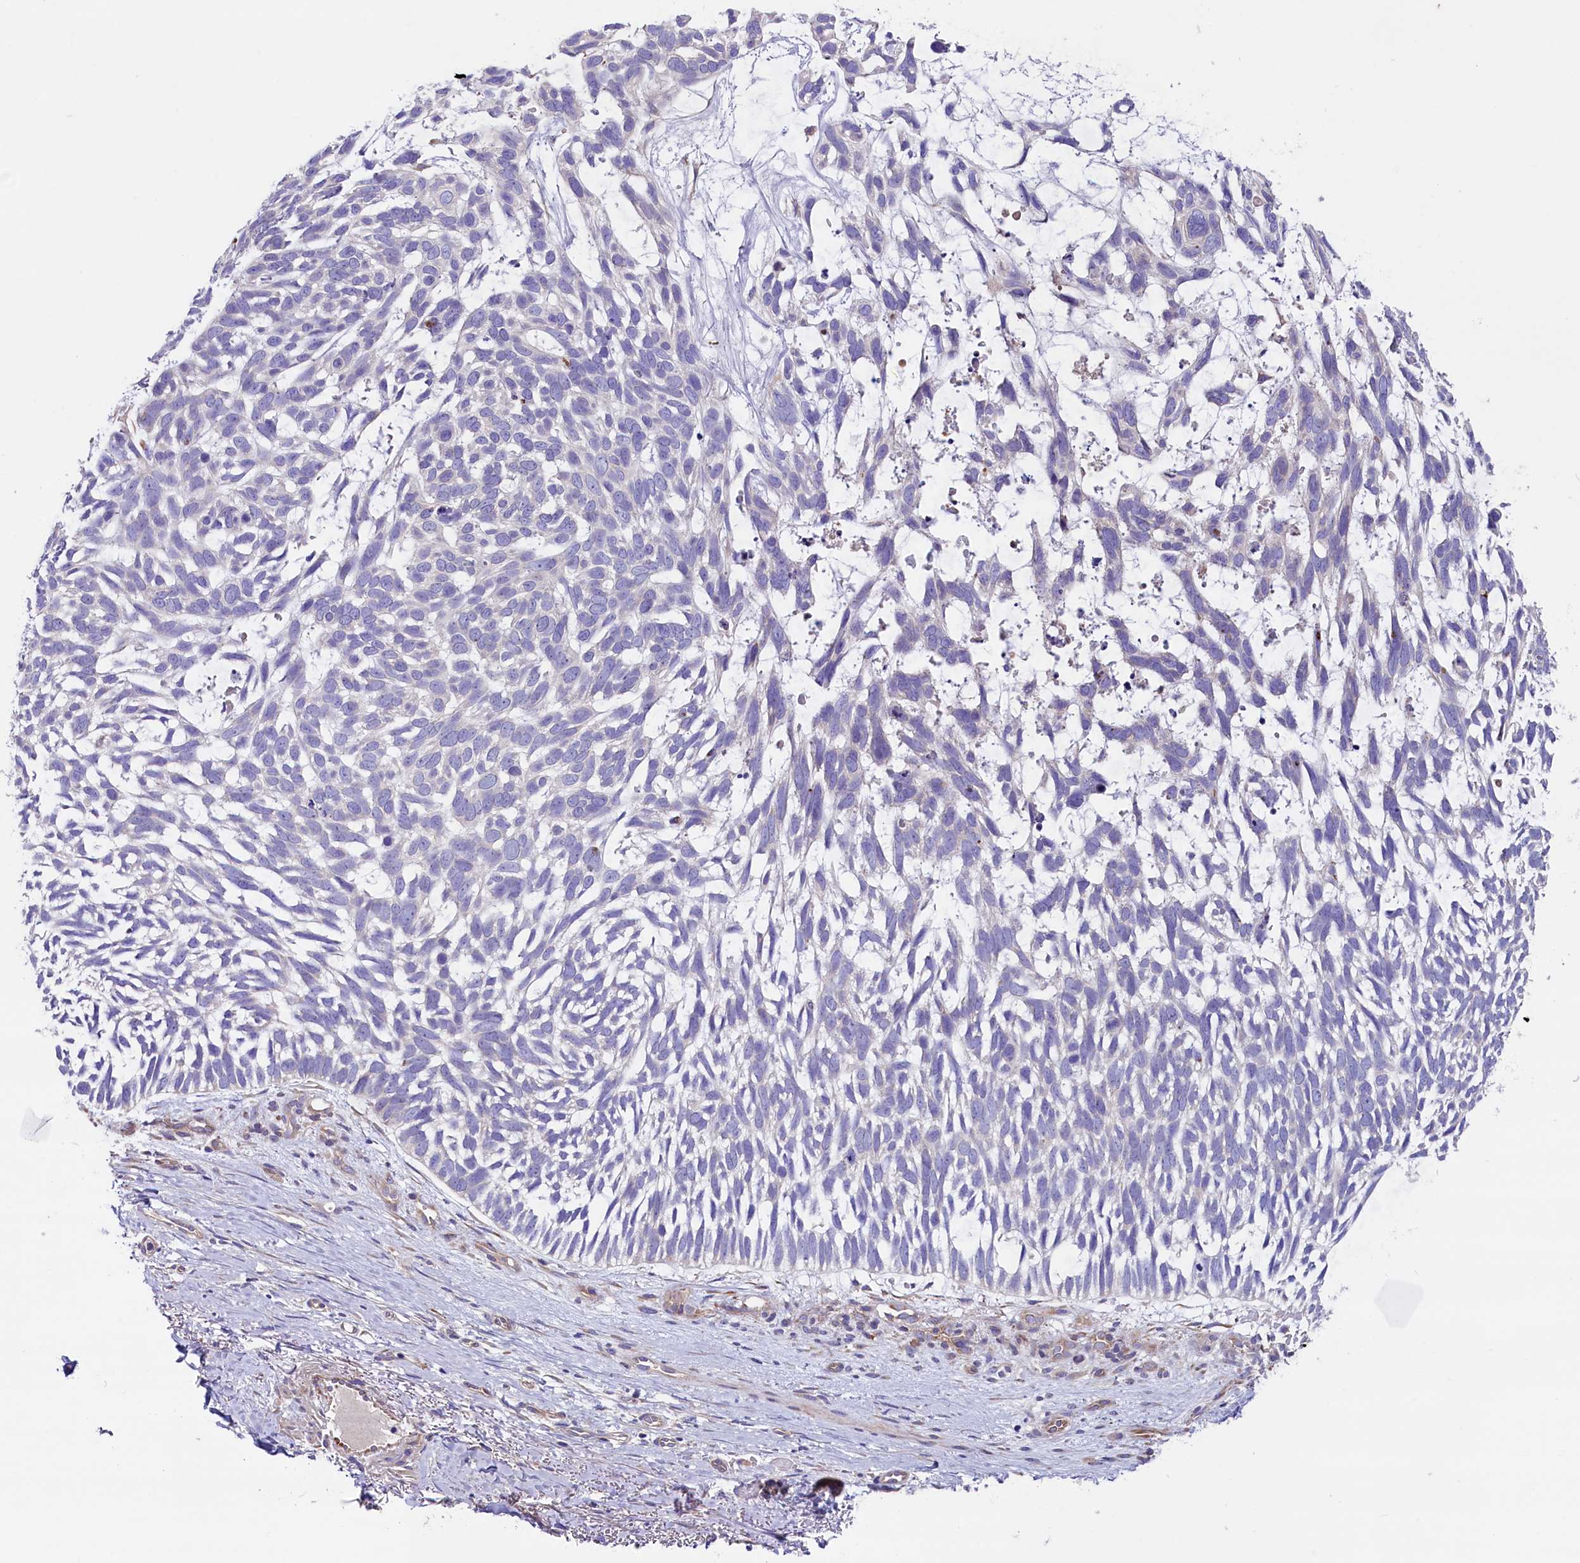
{"staining": {"intensity": "negative", "quantity": "none", "location": "none"}, "tissue": "skin cancer", "cell_type": "Tumor cells", "image_type": "cancer", "snomed": [{"axis": "morphology", "description": "Basal cell carcinoma"}, {"axis": "topography", "description": "Skin"}], "caption": "DAB immunohistochemical staining of human basal cell carcinoma (skin) displays no significant expression in tumor cells.", "gene": "GPR108", "patient": {"sex": "male", "age": 88}}